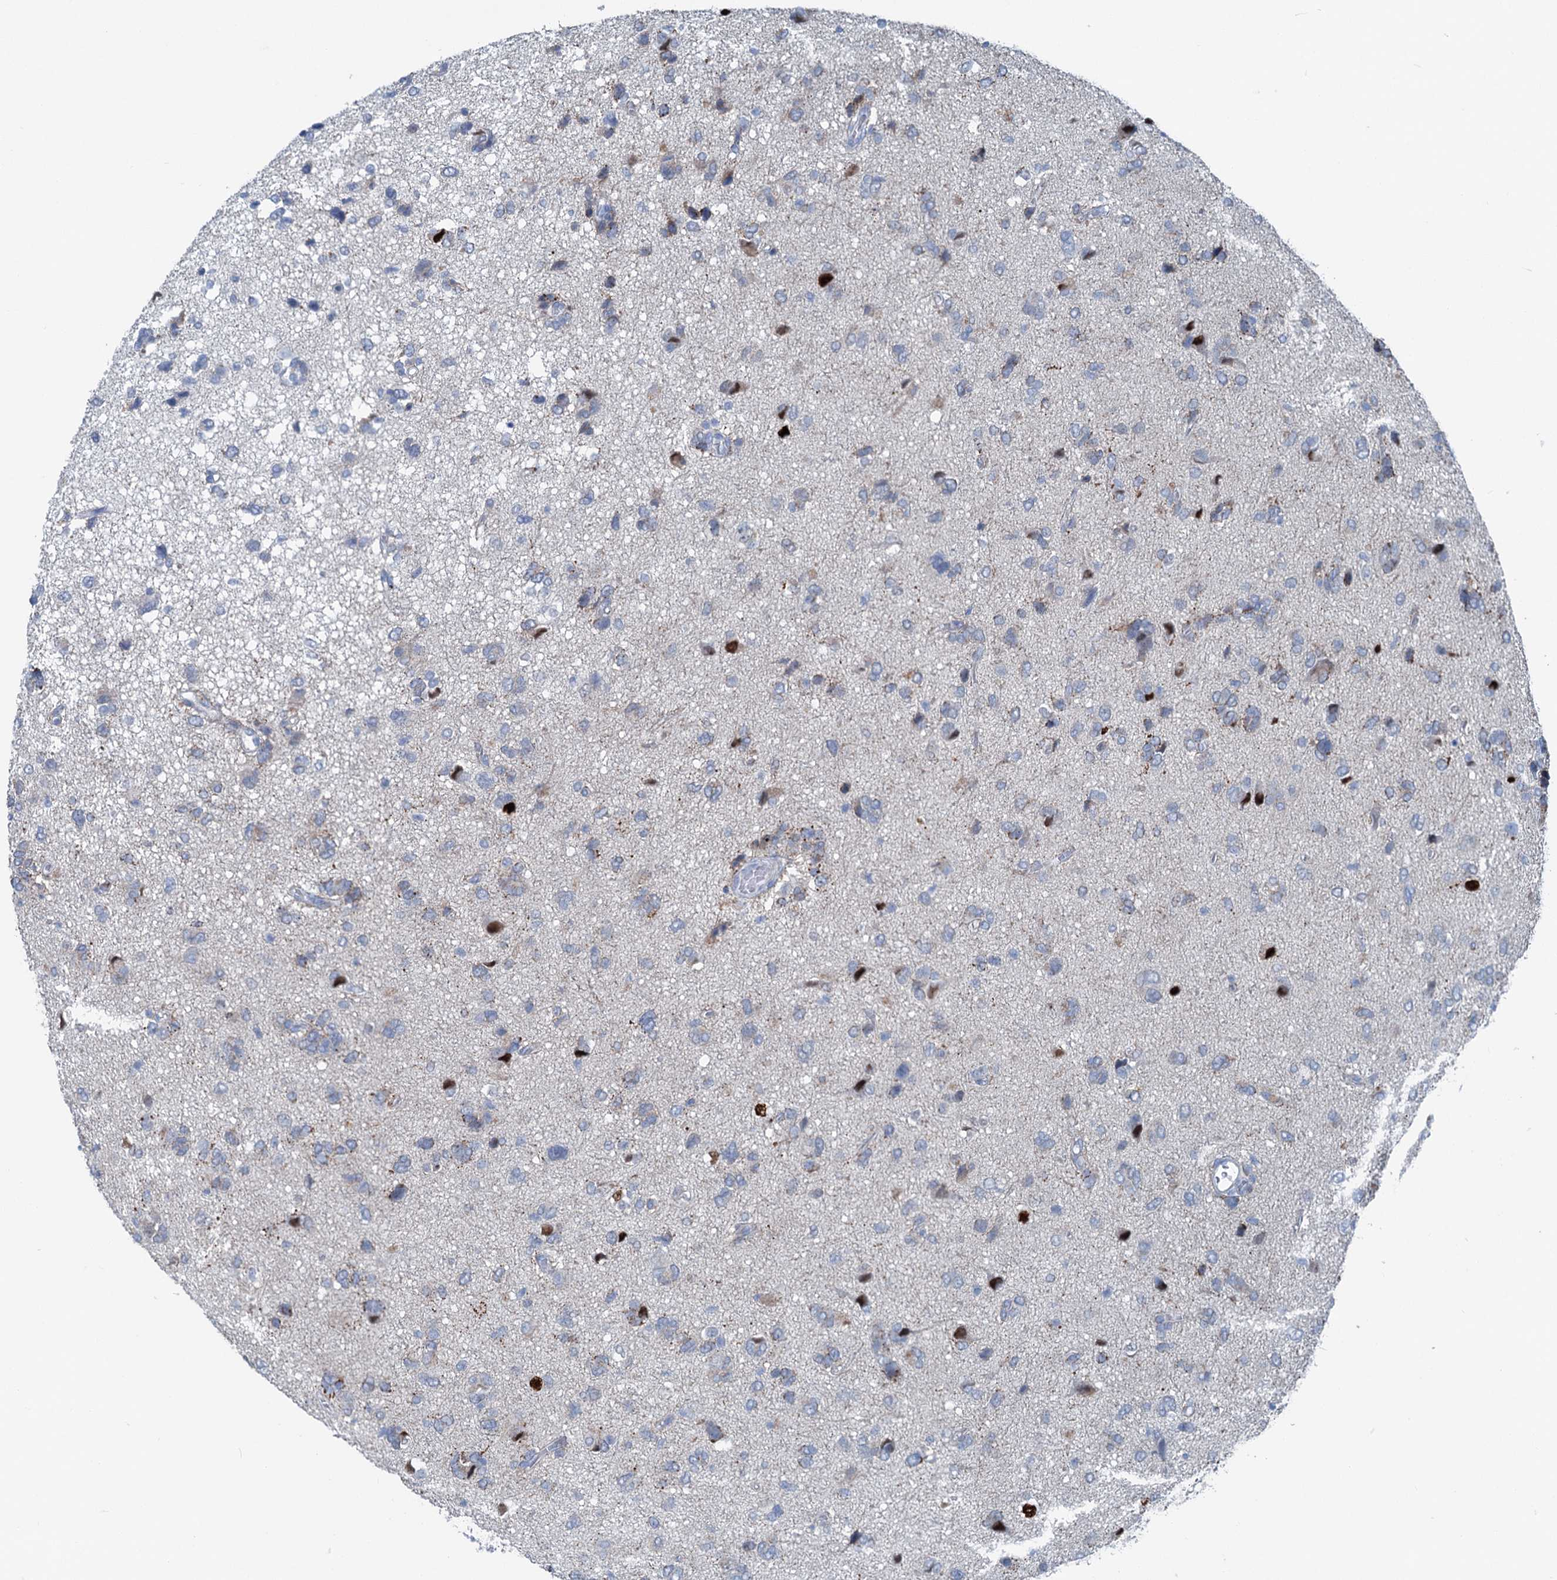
{"staining": {"intensity": "weak", "quantity": "<25%", "location": "cytoplasmic/membranous"}, "tissue": "glioma", "cell_type": "Tumor cells", "image_type": "cancer", "snomed": [{"axis": "morphology", "description": "Glioma, malignant, High grade"}, {"axis": "topography", "description": "Brain"}], "caption": "Tumor cells are negative for brown protein staining in malignant glioma (high-grade).", "gene": "ELP4", "patient": {"sex": "female", "age": 59}}